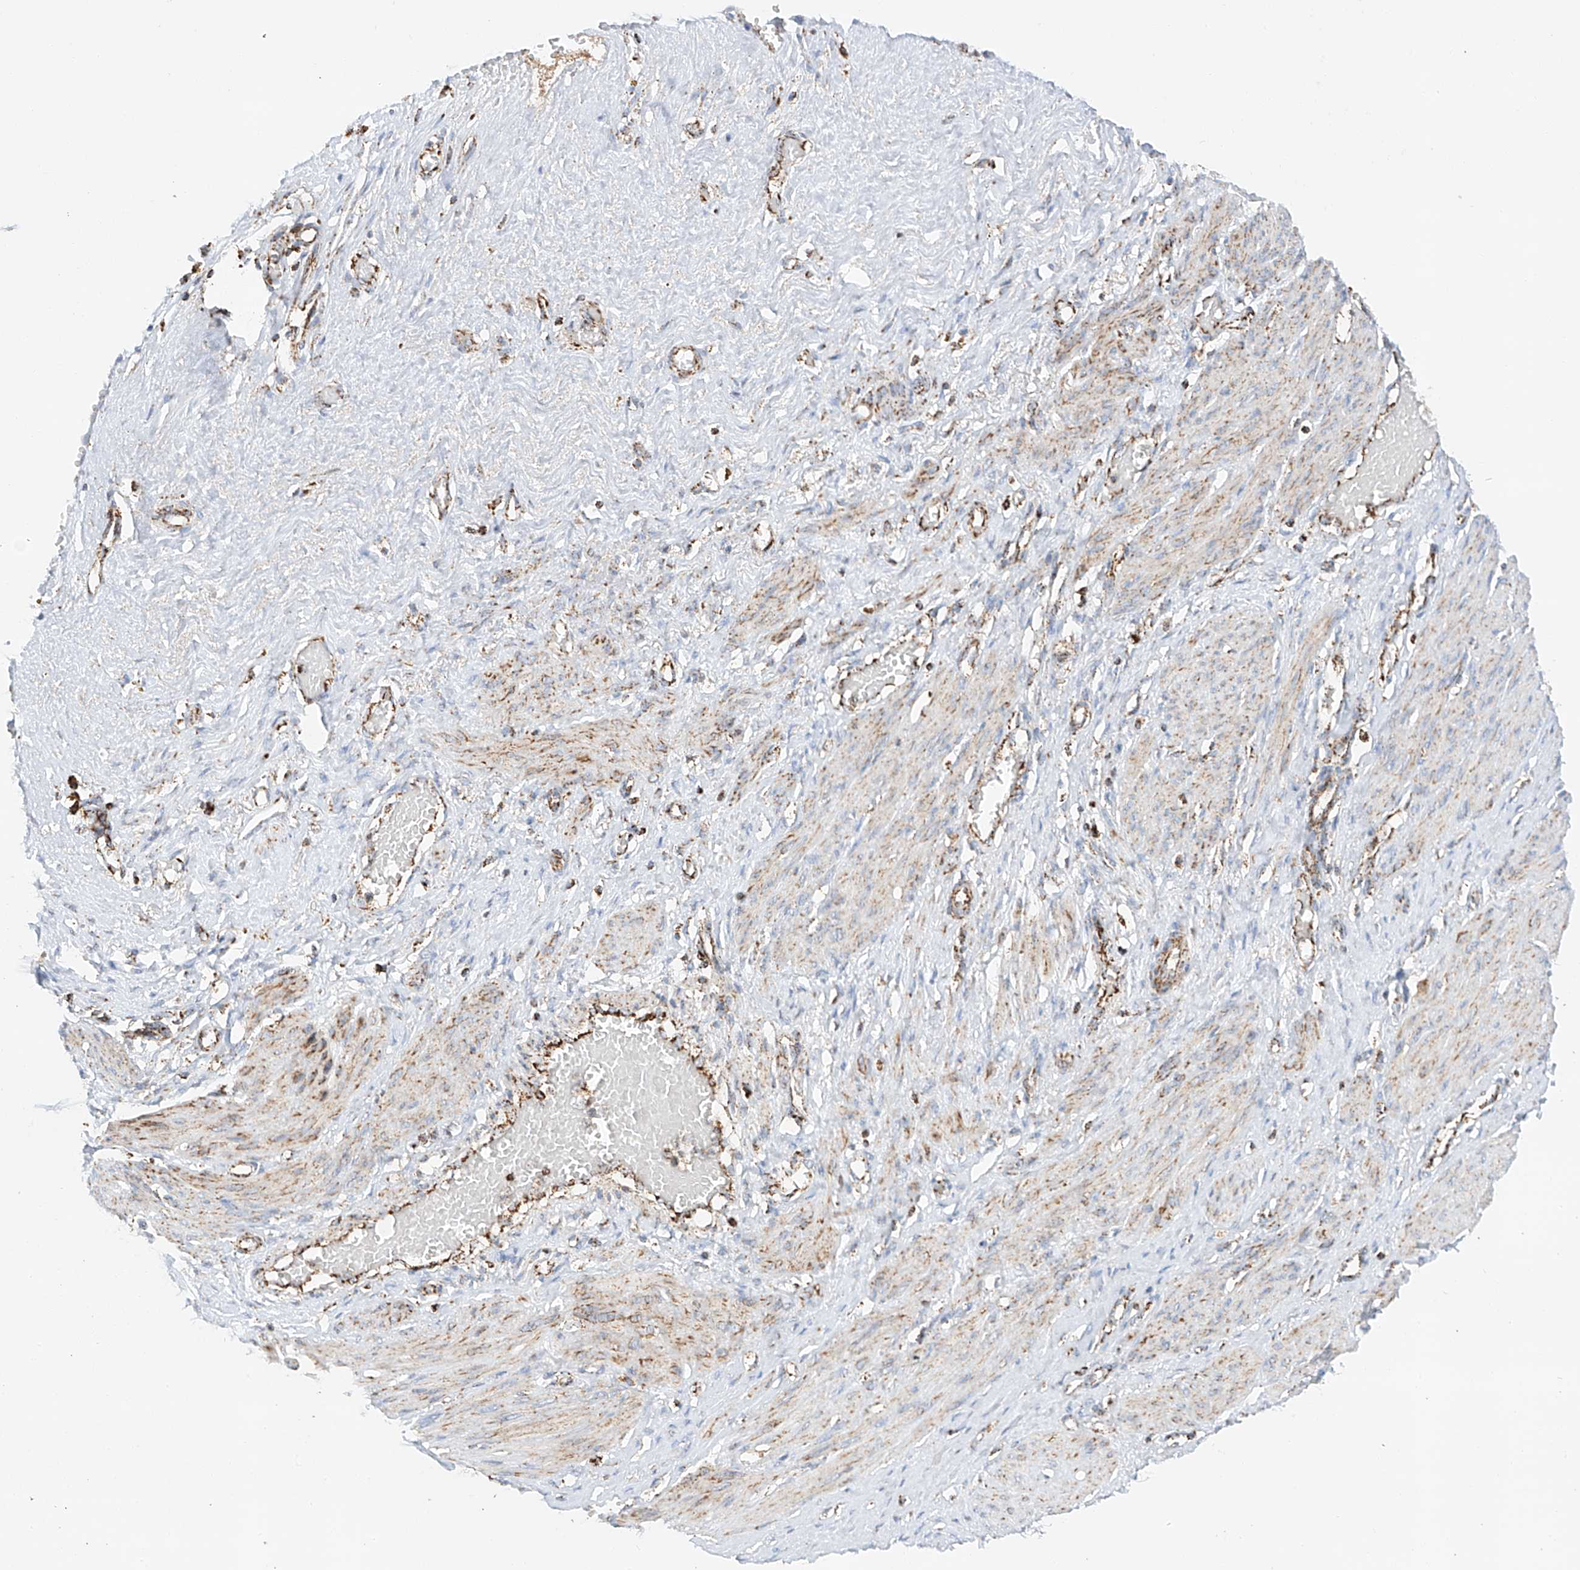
{"staining": {"intensity": "moderate", "quantity": ">75%", "location": "cytoplasmic/membranous"}, "tissue": "smooth muscle", "cell_type": "Smooth muscle cells", "image_type": "normal", "snomed": [{"axis": "morphology", "description": "Normal tissue, NOS"}, {"axis": "topography", "description": "Endometrium"}], "caption": "IHC (DAB) staining of unremarkable smooth muscle reveals moderate cytoplasmic/membranous protein positivity in approximately >75% of smooth muscle cells. Using DAB (brown) and hematoxylin (blue) stains, captured at high magnification using brightfield microscopy.", "gene": "TTC27", "patient": {"sex": "female", "age": 33}}